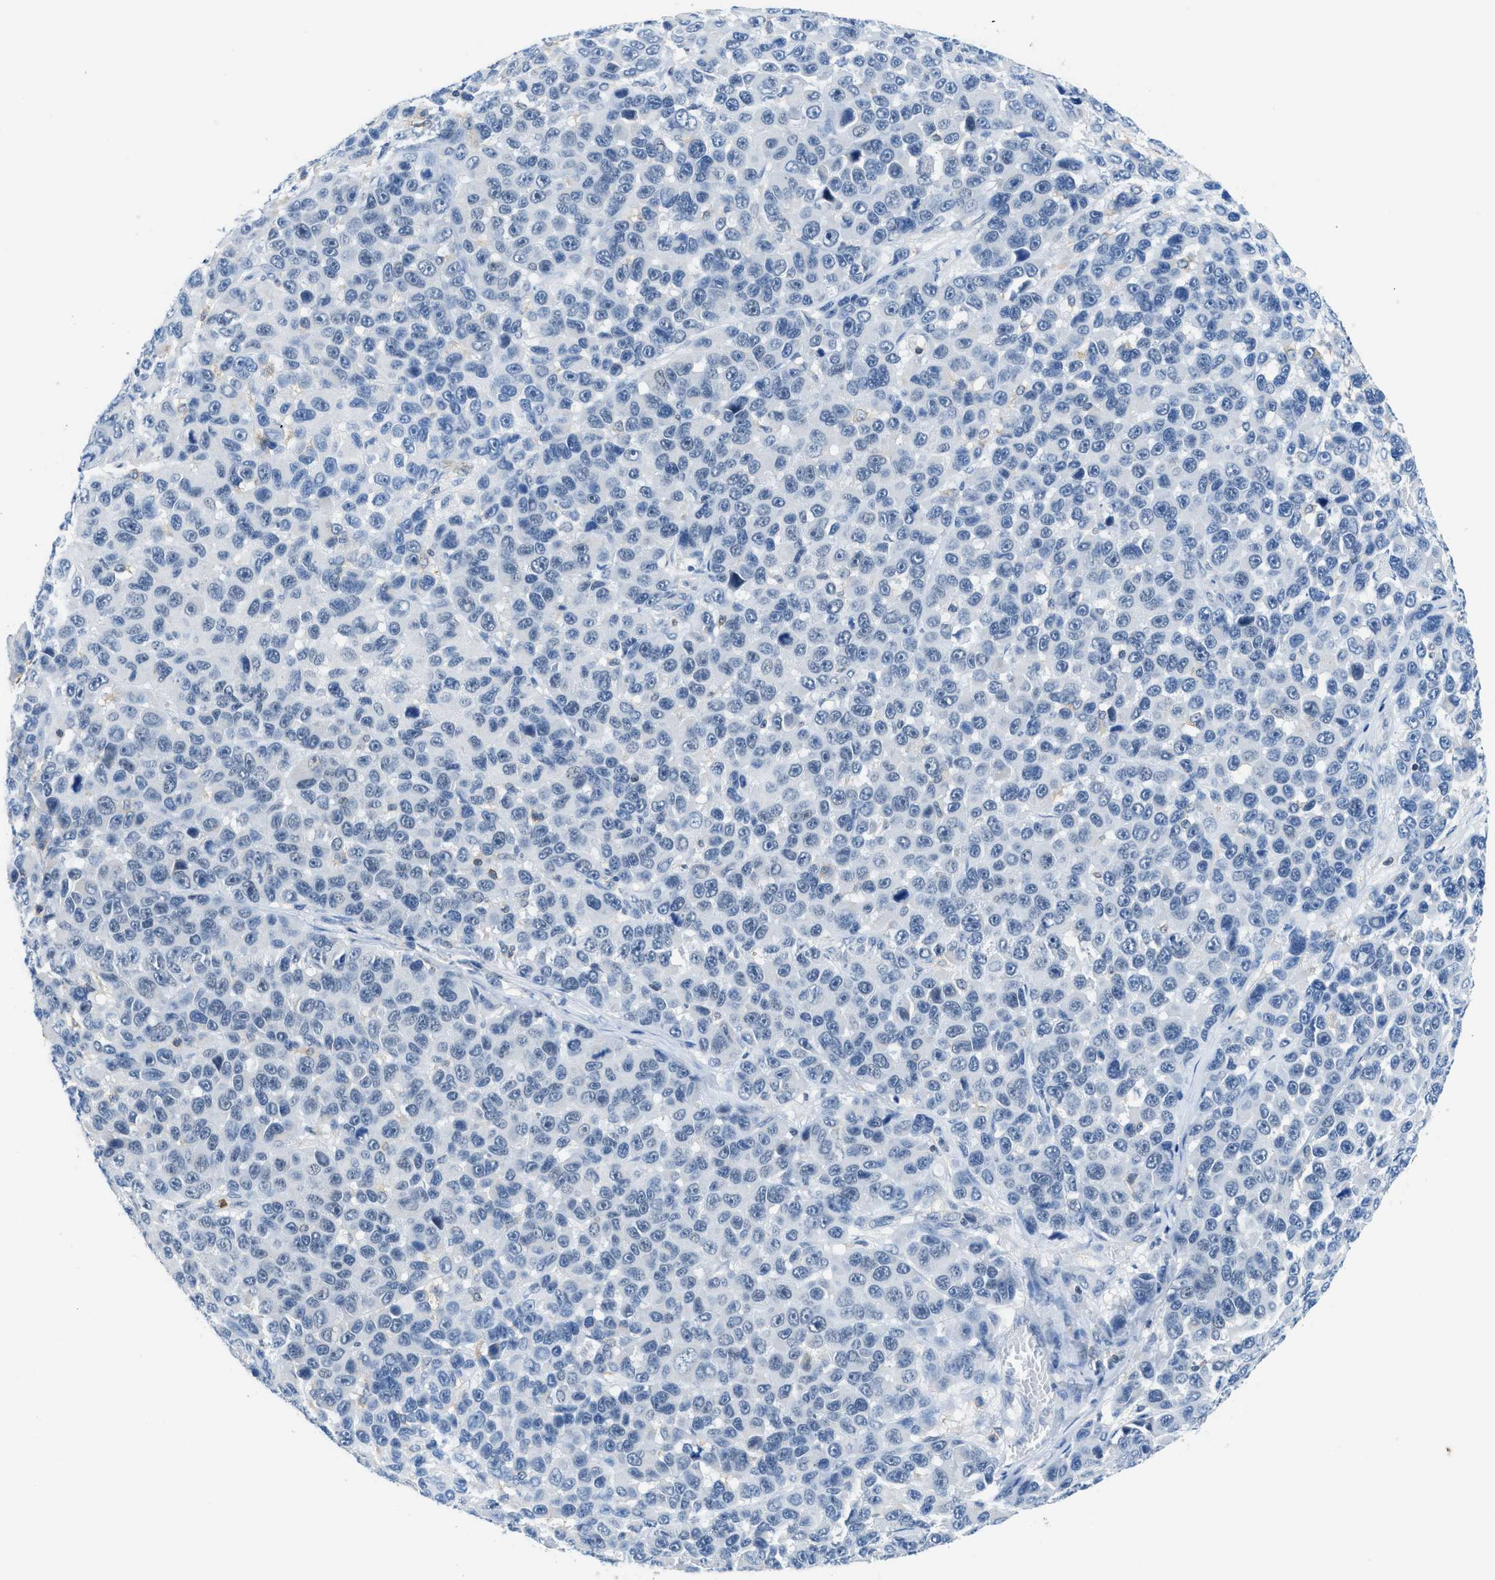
{"staining": {"intensity": "negative", "quantity": "none", "location": "none"}, "tissue": "melanoma", "cell_type": "Tumor cells", "image_type": "cancer", "snomed": [{"axis": "morphology", "description": "Malignant melanoma, NOS"}, {"axis": "topography", "description": "Skin"}], "caption": "Melanoma was stained to show a protein in brown. There is no significant expression in tumor cells. (DAB immunohistochemistry (IHC) visualized using brightfield microscopy, high magnification).", "gene": "FAM151A", "patient": {"sex": "male", "age": 53}}